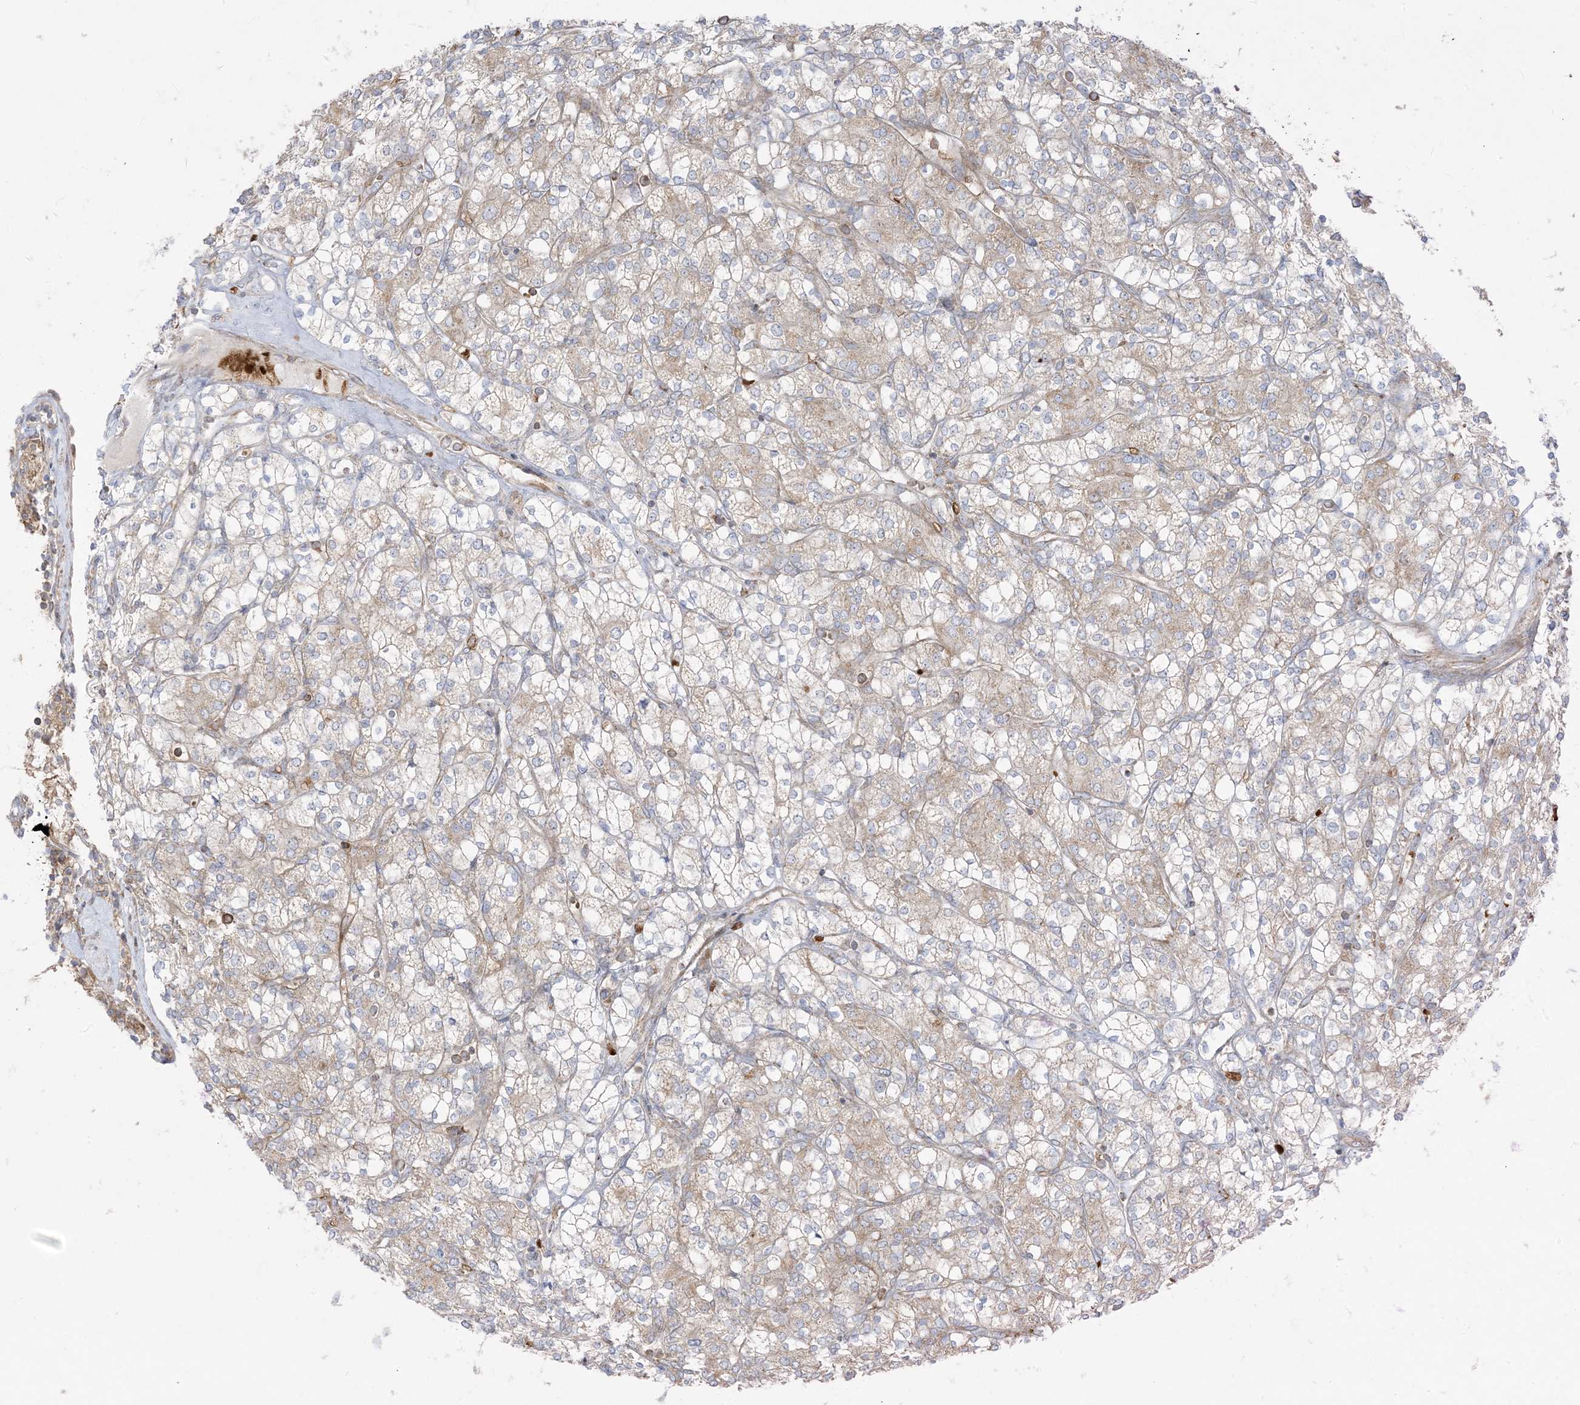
{"staining": {"intensity": "weak", "quantity": "25%-75%", "location": "cytoplasmic/membranous"}, "tissue": "renal cancer", "cell_type": "Tumor cells", "image_type": "cancer", "snomed": [{"axis": "morphology", "description": "Adenocarcinoma, NOS"}, {"axis": "topography", "description": "Kidney"}], "caption": "IHC (DAB (3,3'-diaminobenzidine)) staining of human renal cancer (adenocarcinoma) shows weak cytoplasmic/membranous protein positivity in approximately 25%-75% of tumor cells.", "gene": "PIK3R4", "patient": {"sex": "male", "age": 77}}